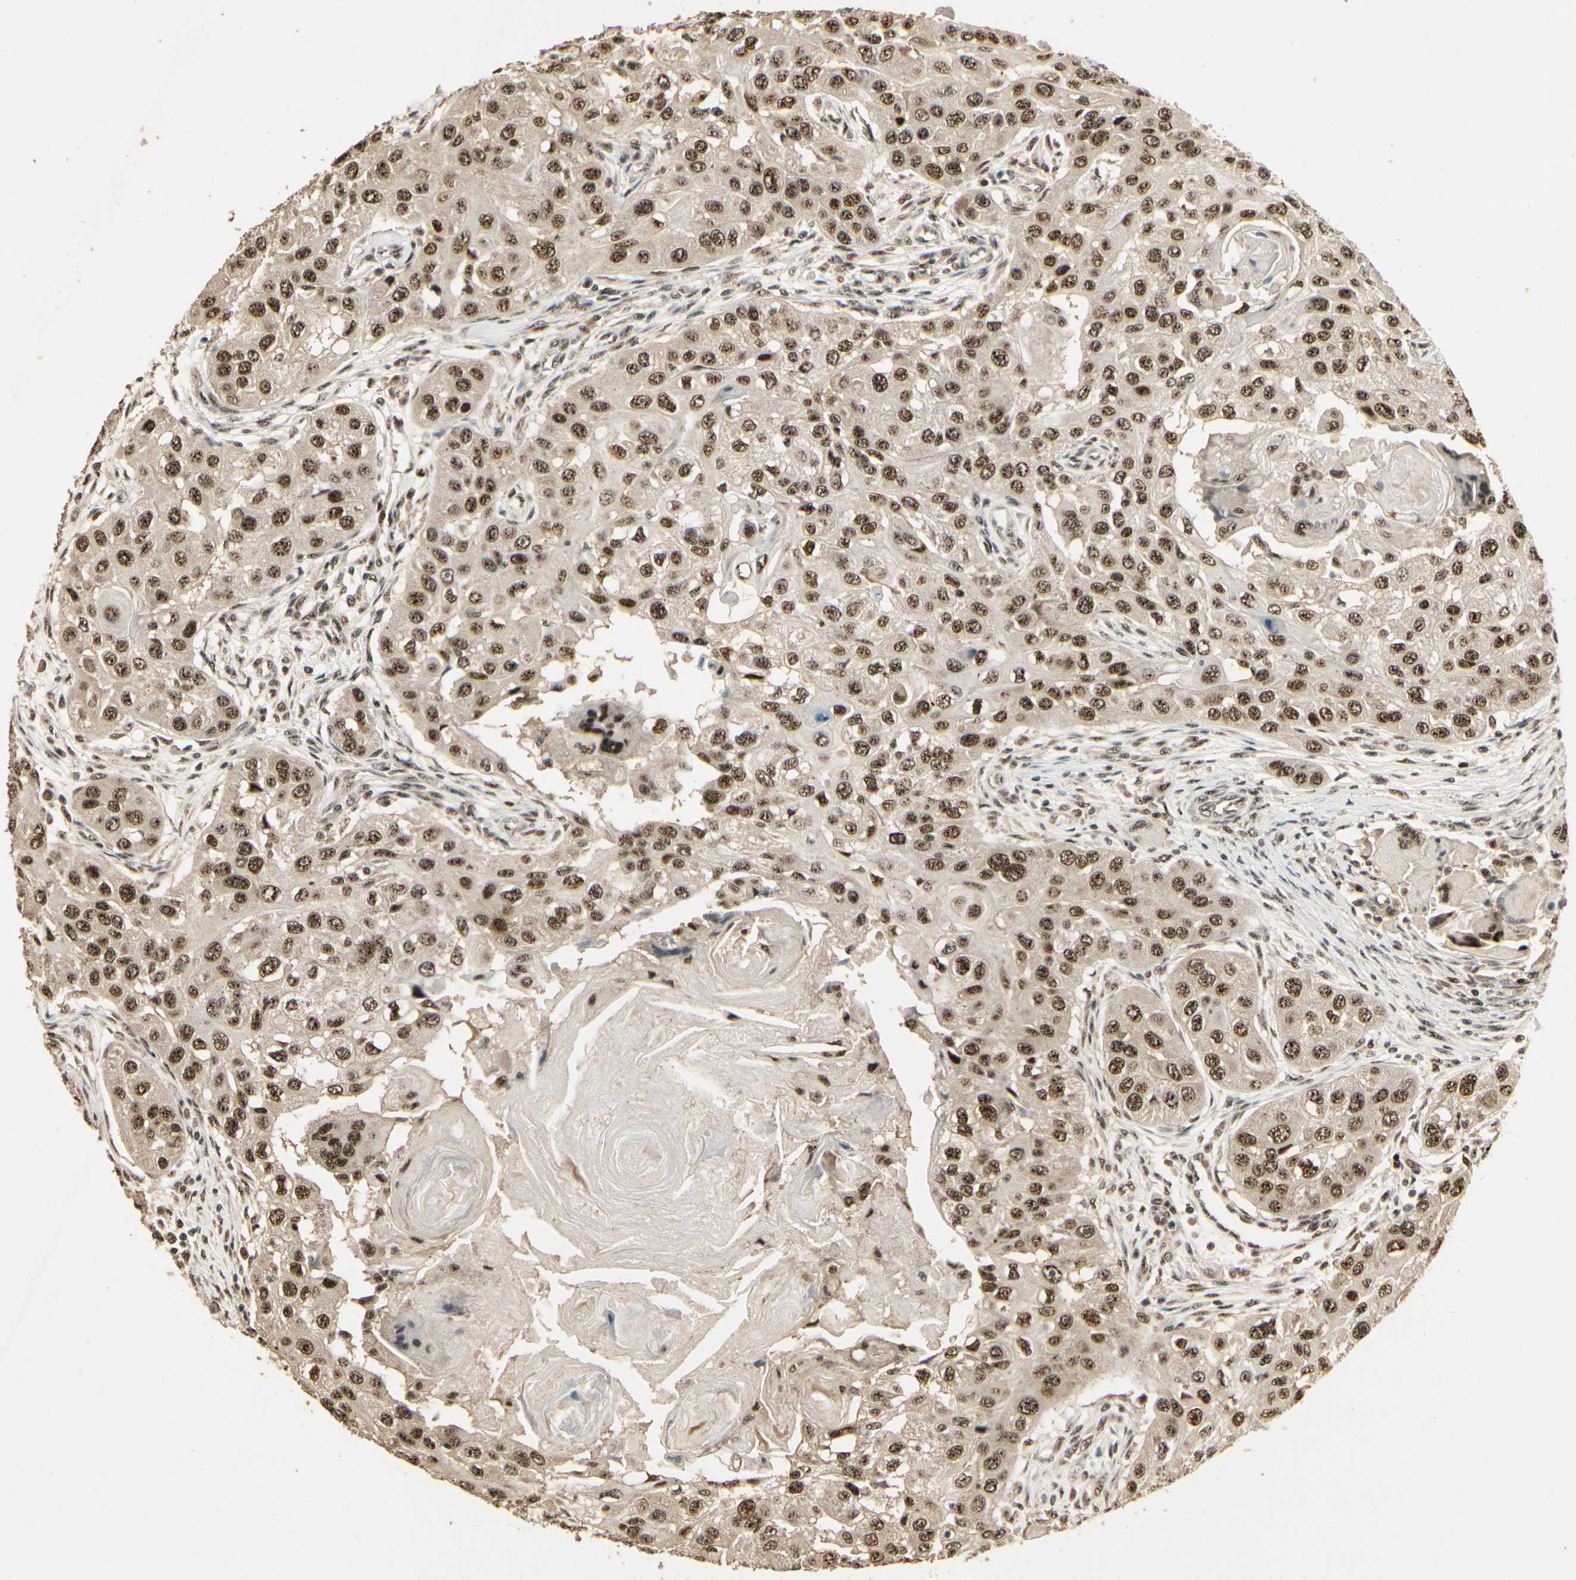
{"staining": {"intensity": "strong", "quantity": ">75%", "location": "nuclear"}, "tissue": "head and neck cancer", "cell_type": "Tumor cells", "image_type": "cancer", "snomed": [{"axis": "morphology", "description": "Normal tissue, NOS"}, {"axis": "morphology", "description": "Squamous cell carcinoma, NOS"}, {"axis": "topography", "description": "Skeletal muscle"}, {"axis": "topography", "description": "Head-Neck"}], "caption": "There is high levels of strong nuclear positivity in tumor cells of head and neck cancer (squamous cell carcinoma), as demonstrated by immunohistochemical staining (brown color).", "gene": "RBM25", "patient": {"sex": "male", "age": 51}}